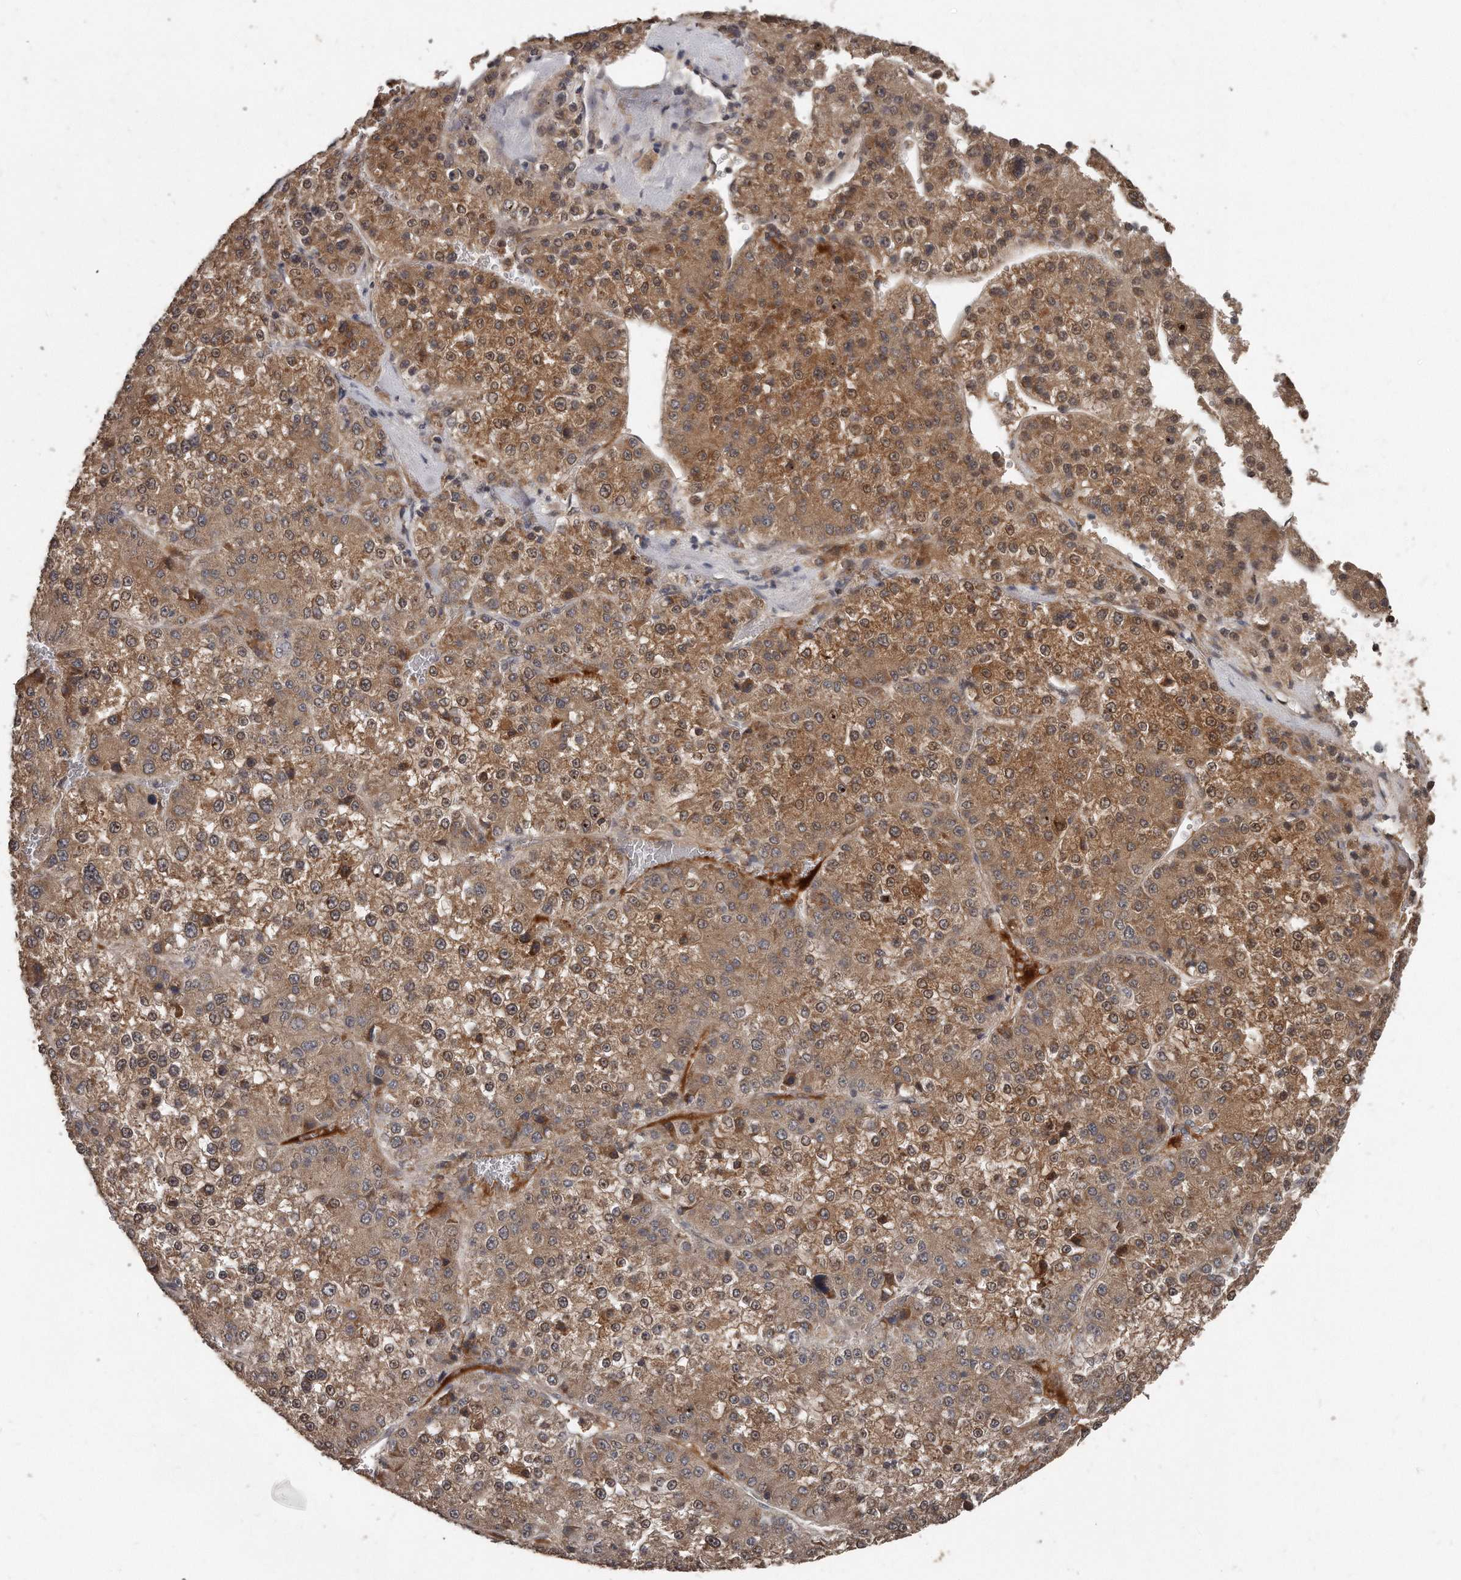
{"staining": {"intensity": "moderate", "quantity": ">75%", "location": "cytoplasmic/membranous,nuclear"}, "tissue": "liver cancer", "cell_type": "Tumor cells", "image_type": "cancer", "snomed": [{"axis": "morphology", "description": "Carcinoma, Hepatocellular, NOS"}, {"axis": "topography", "description": "Liver"}], "caption": "Human liver cancer stained for a protein (brown) exhibits moderate cytoplasmic/membranous and nuclear positive expression in approximately >75% of tumor cells.", "gene": "GRB10", "patient": {"sex": "female", "age": 73}}